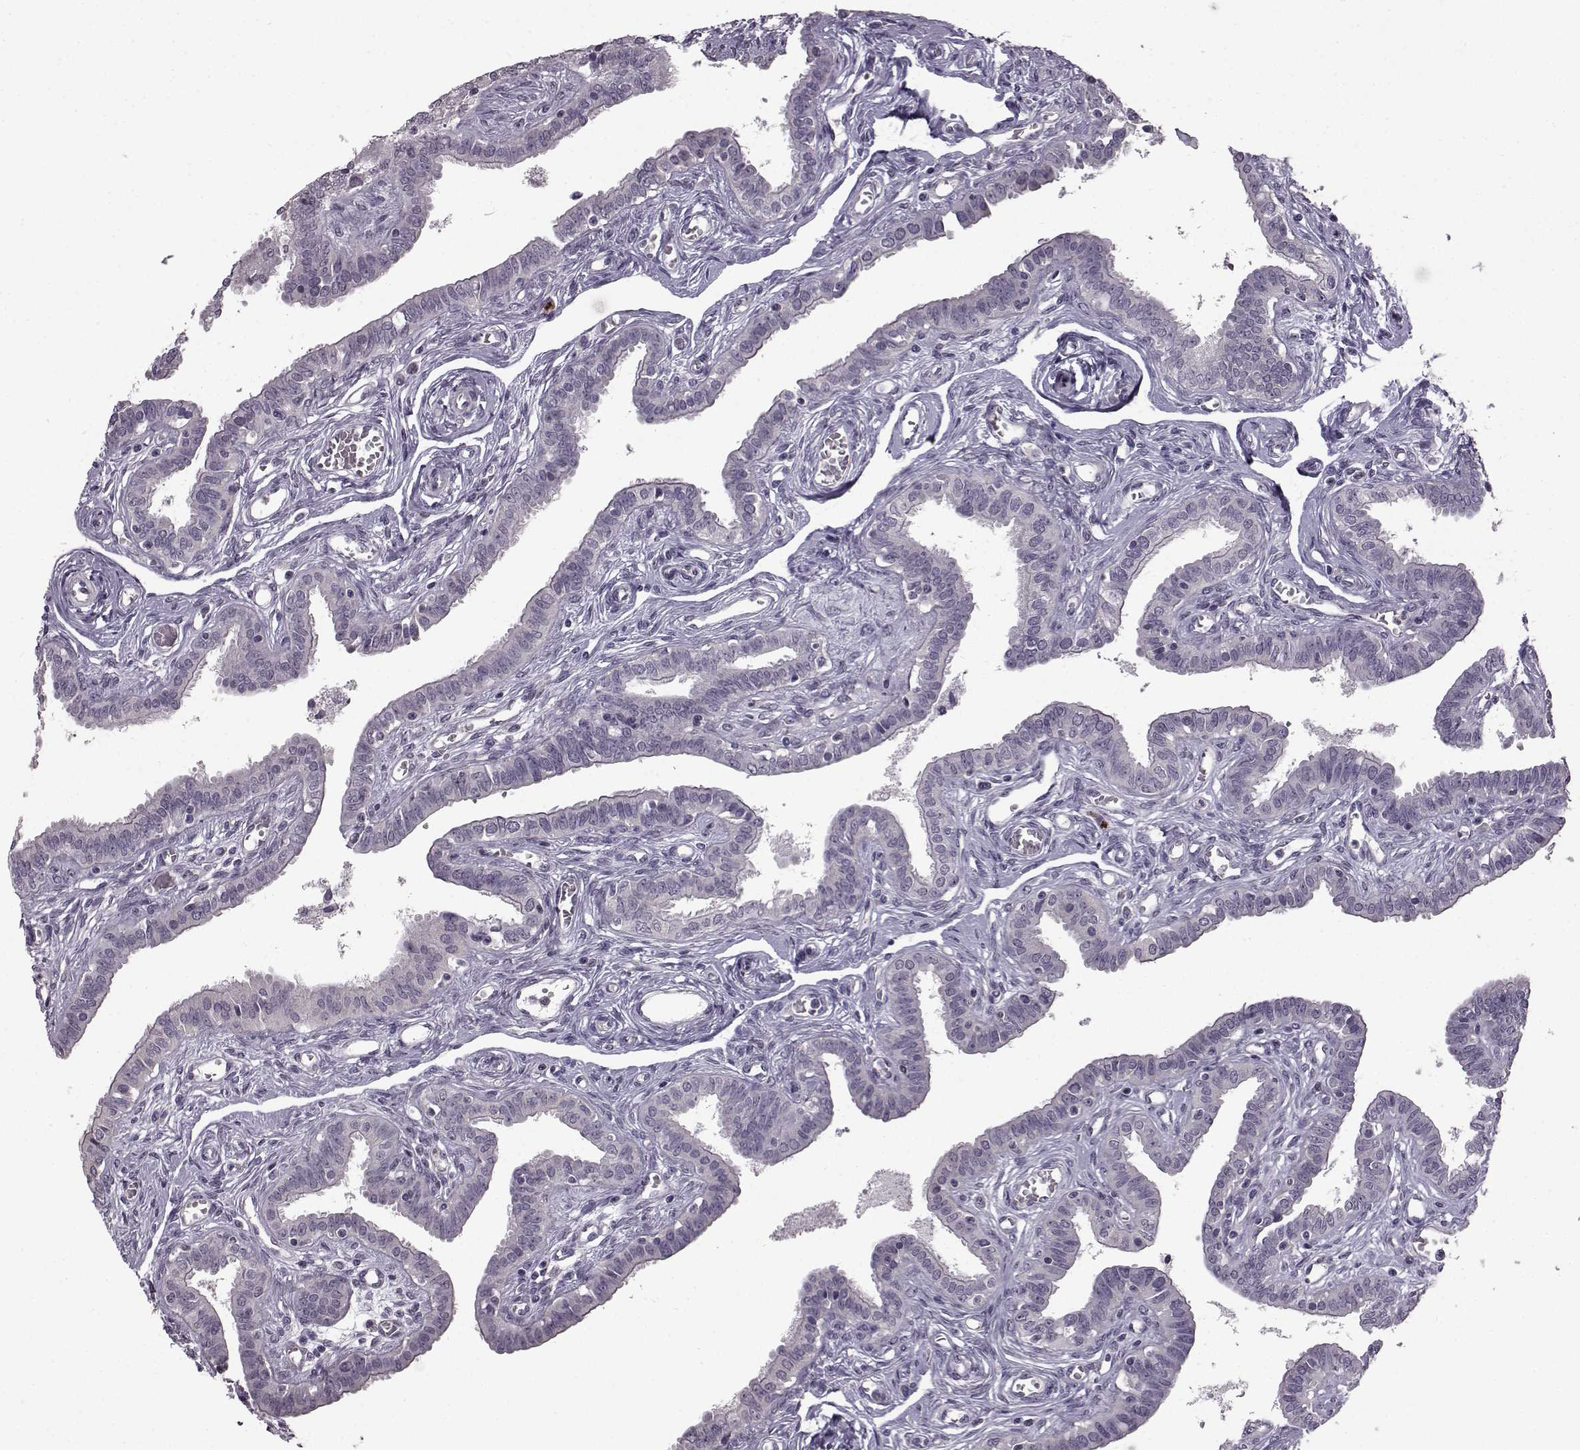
{"staining": {"intensity": "negative", "quantity": "none", "location": "none"}, "tissue": "fallopian tube", "cell_type": "Glandular cells", "image_type": "normal", "snomed": [{"axis": "morphology", "description": "Normal tissue, NOS"}, {"axis": "morphology", "description": "Carcinoma, endometroid"}, {"axis": "topography", "description": "Fallopian tube"}, {"axis": "topography", "description": "Ovary"}], "caption": "The immunohistochemistry (IHC) histopathology image has no significant expression in glandular cells of fallopian tube. The staining was performed using DAB to visualize the protein expression in brown, while the nuclei were stained in blue with hematoxylin (Magnification: 20x).", "gene": "LHB", "patient": {"sex": "female", "age": 42}}